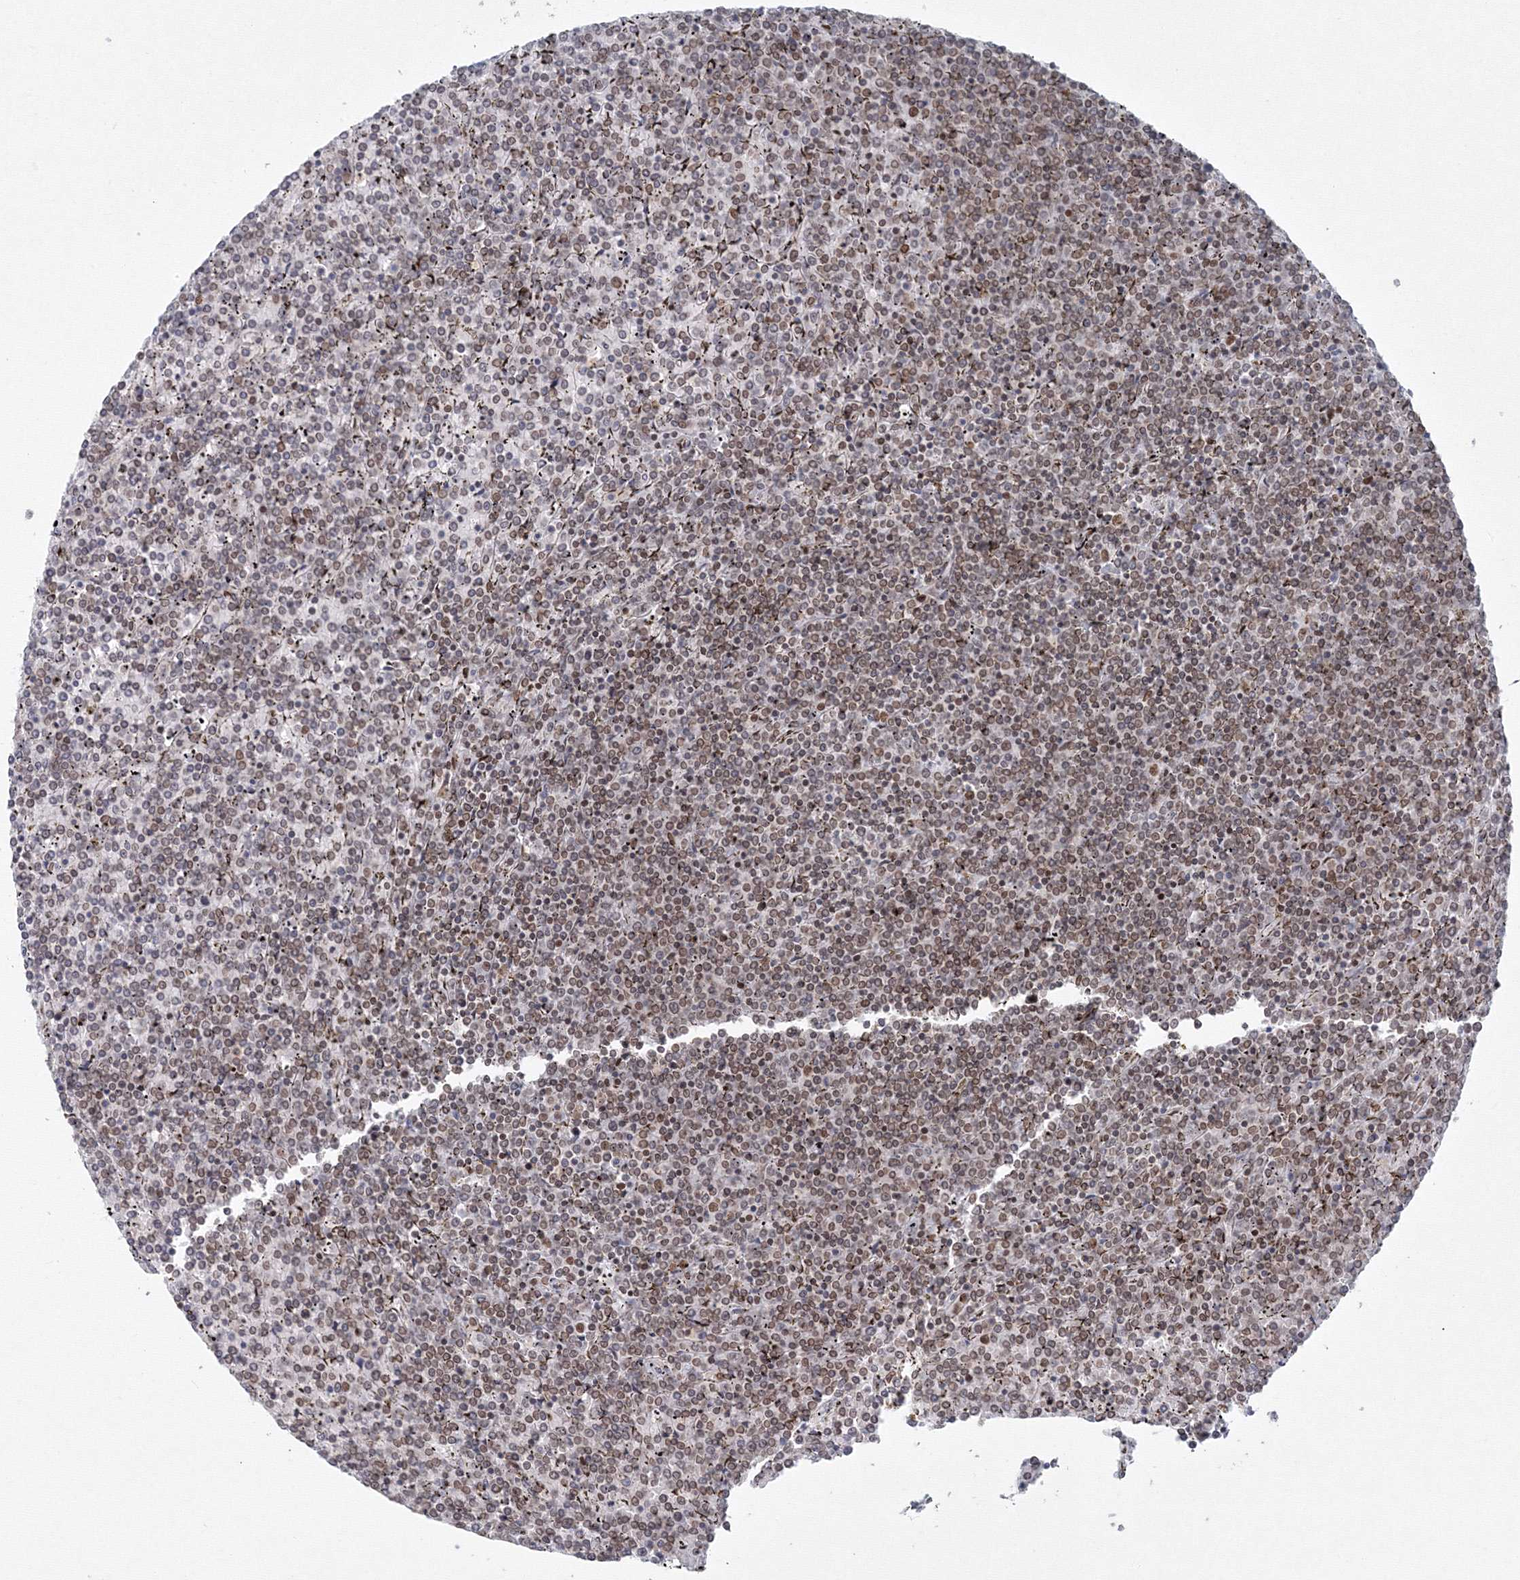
{"staining": {"intensity": "weak", "quantity": "25%-75%", "location": "nuclear"}, "tissue": "lymphoma", "cell_type": "Tumor cells", "image_type": "cancer", "snomed": [{"axis": "morphology", "description": "Malignant lymphoma, non-Hodgkin's type, Low grade"}, {"axis": "topography", "description": "Spleen"}], "caption": "IHC of malignant lymphoma, non-Hodgkin's type (low-grade) demonstrates low levels of weak nuclear expression in approximately 25%-75% of tumor cells. The staining is performed using DAB (3,3'-diaminobenzidine) brown chromogen to label protein expression. The nuclei are counter-stained blue using hematoxylin.", "gene": "KIF4A", "patient": {"sex": "female", "age": 19}}